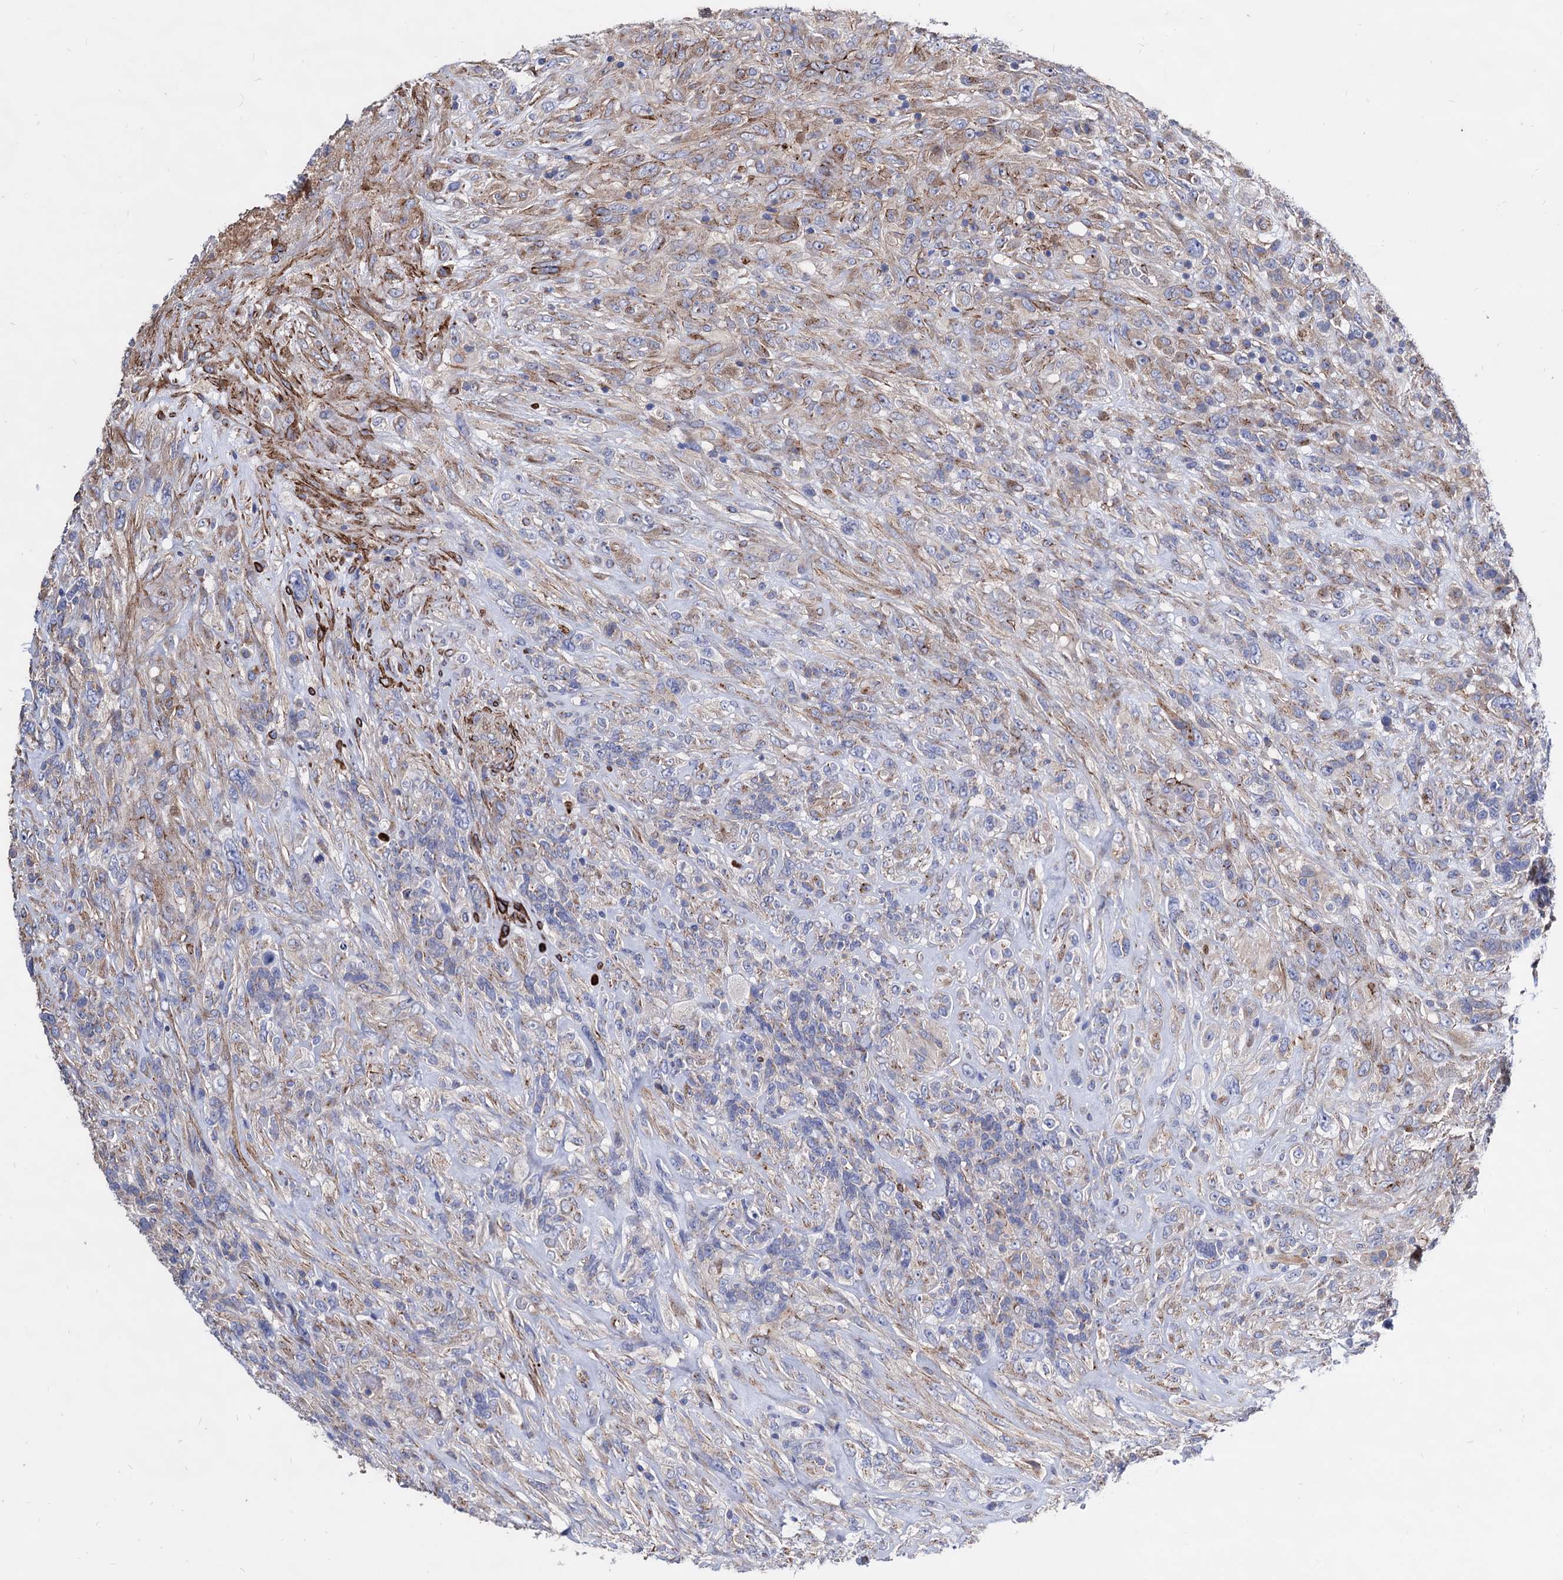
{"staining": {"intensity": "negative", "quantity": "none", "location": "none"}, "tissue": "glioma", "cell_type": "Tumor cells", "image_type": "cancer", "snomed": [{"axis": "morphology", "description": "Glioma, malignant, High grade"}, {"axis": "topography", "description": "Brain"}], "caption": "Micrograph shows no significant protein staining in tumor cells of glioma. (Immunohistochemistry (ihc), brightfield microscopy, high magnification).", "gene": "WDR11", "patient": {"sex": "male", "age": 61}}